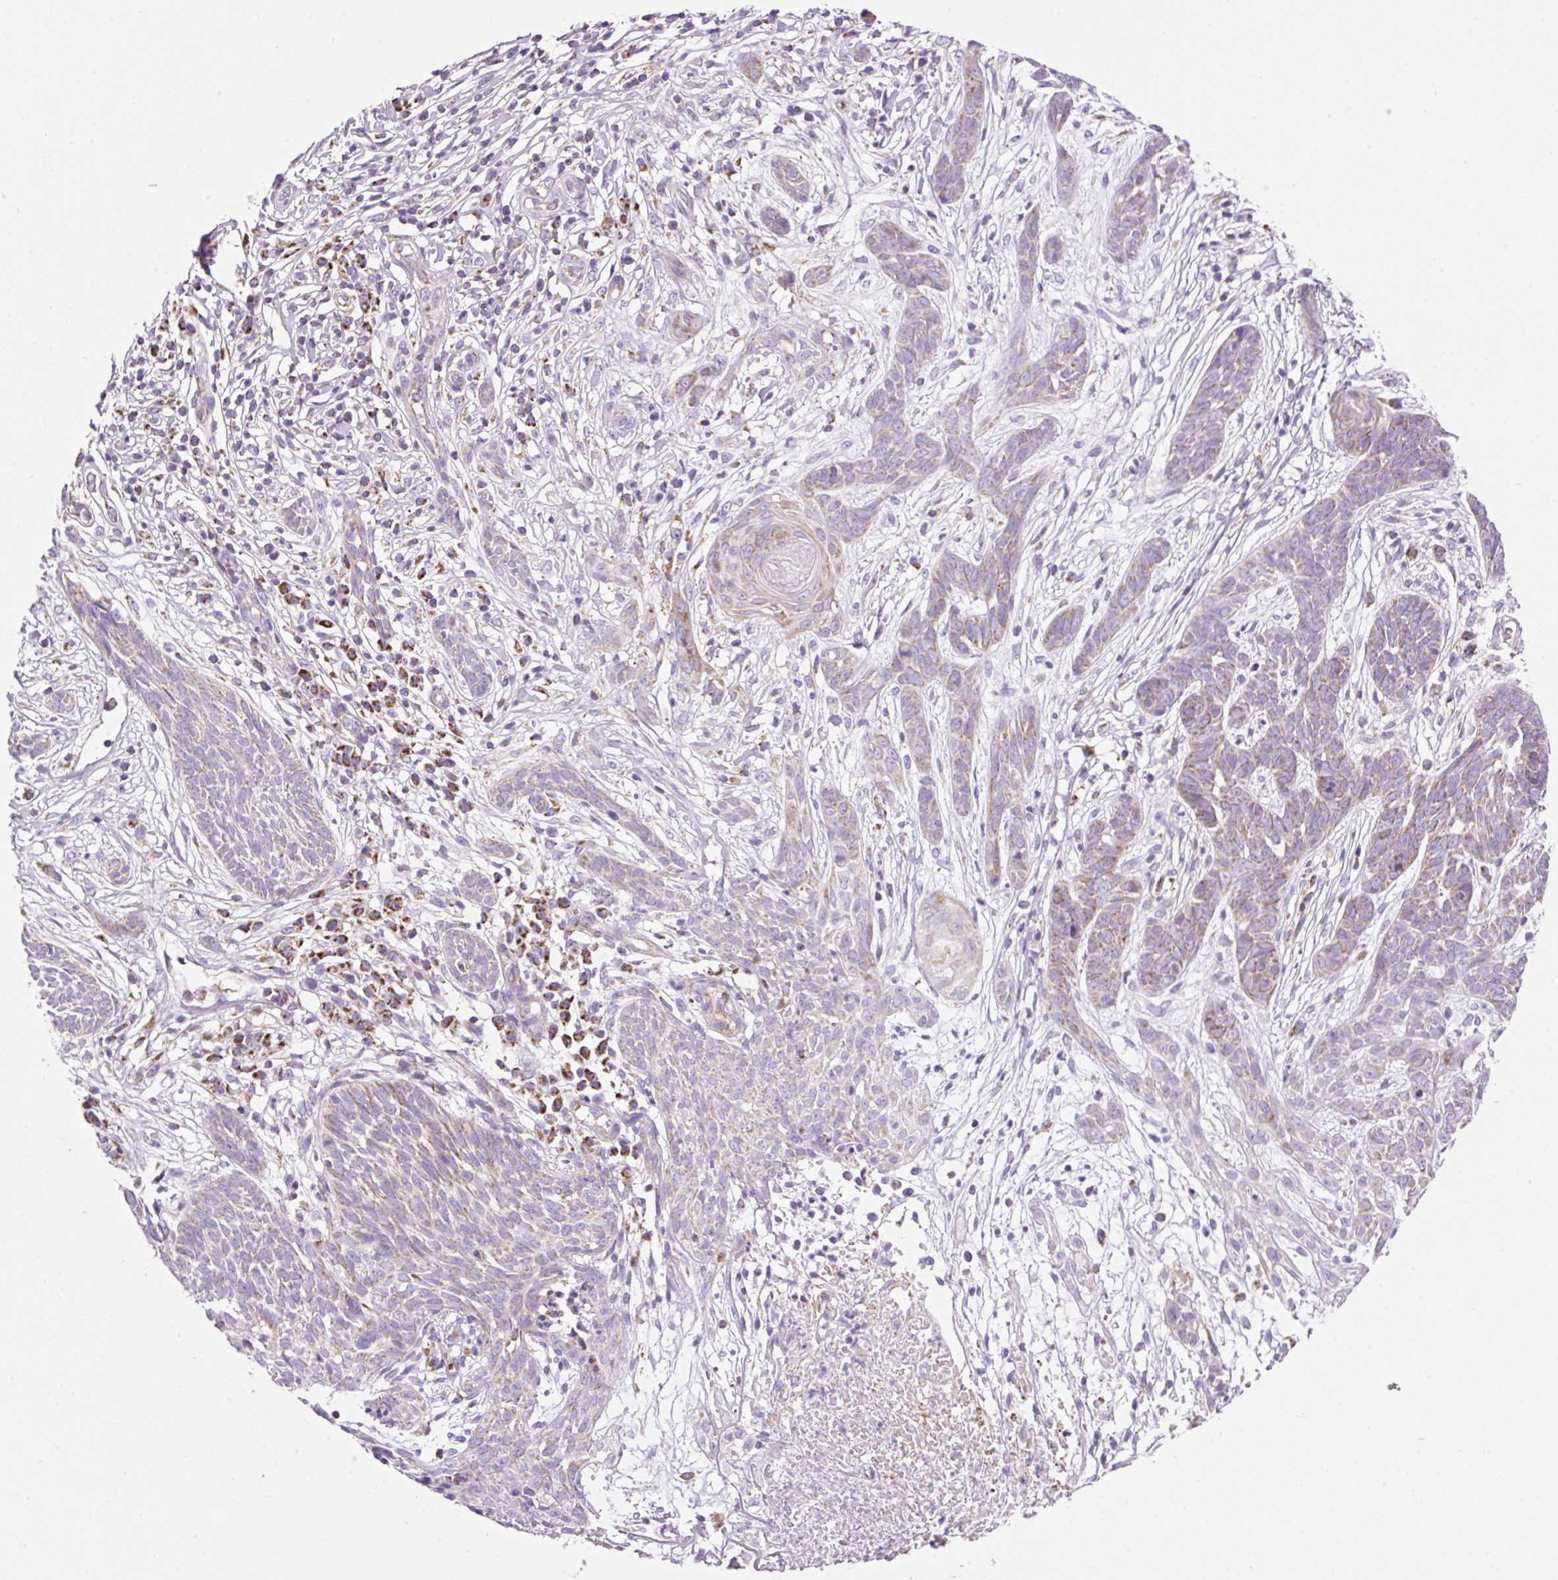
{"staining": {"intensity": "weak", "quantity": ">75%", "location": "cytoplasmic/membranous"}, "tissue": "skin cancer", "cell_type": "Tumor cells", "image_type": "cancer", "snomed": [{"axis": "morphology", "description": "Basal cell carcinoma"}, {"axis": "topography", "description": "Skin"}, {"axis": "topography", "description": "Skin, foot"}], "caption": "Human skin cancer stained for a protein (brown) reveals weak cytoplasmic/membranous positive expression in approximately >75% of tumor cells.", "gene": "DAAM2", "patient": {"sex": "female", "age": 86}}